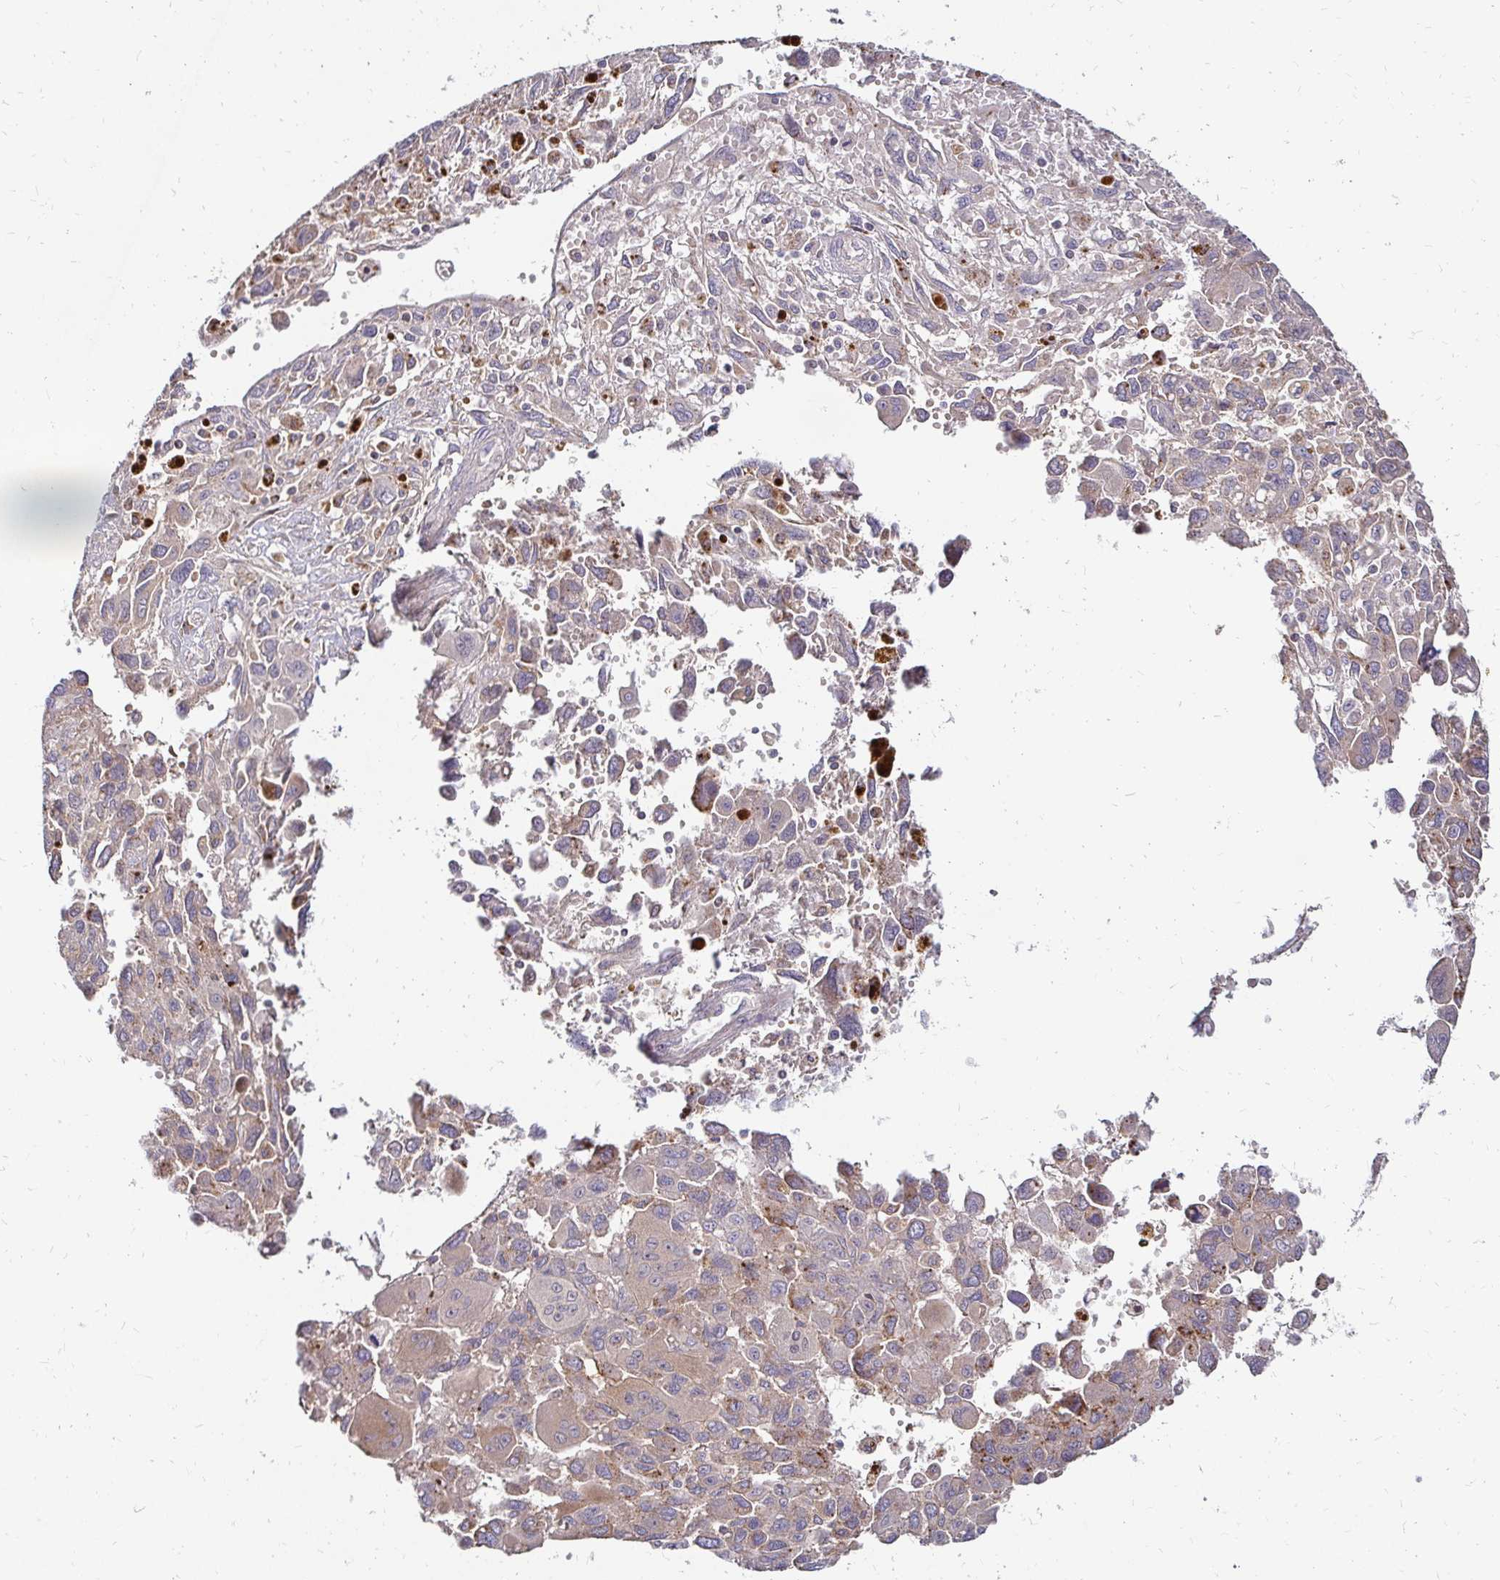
{"staining": {"intensity": "weak", "quantity": "<25%", "location": "cytoplasmic/membranous"}, "tissue": "pancreatic cancer", "cell_type": "Tumor cells", "image_type": "cancer", "snomed": [{"axis": "morphology", "description": "Adenocarcinoma, NOS"}, {"axis": "topography", "description": "Pancreas"}], "caption": "DAB (3,3'-diaminobenzidine) immunohistochemical staining of human pancreatic adenocarcinoma displays no significant positivity in tumor cells.", "gene": "IDUA", "patient": {"sex": "female", "age": 47}}